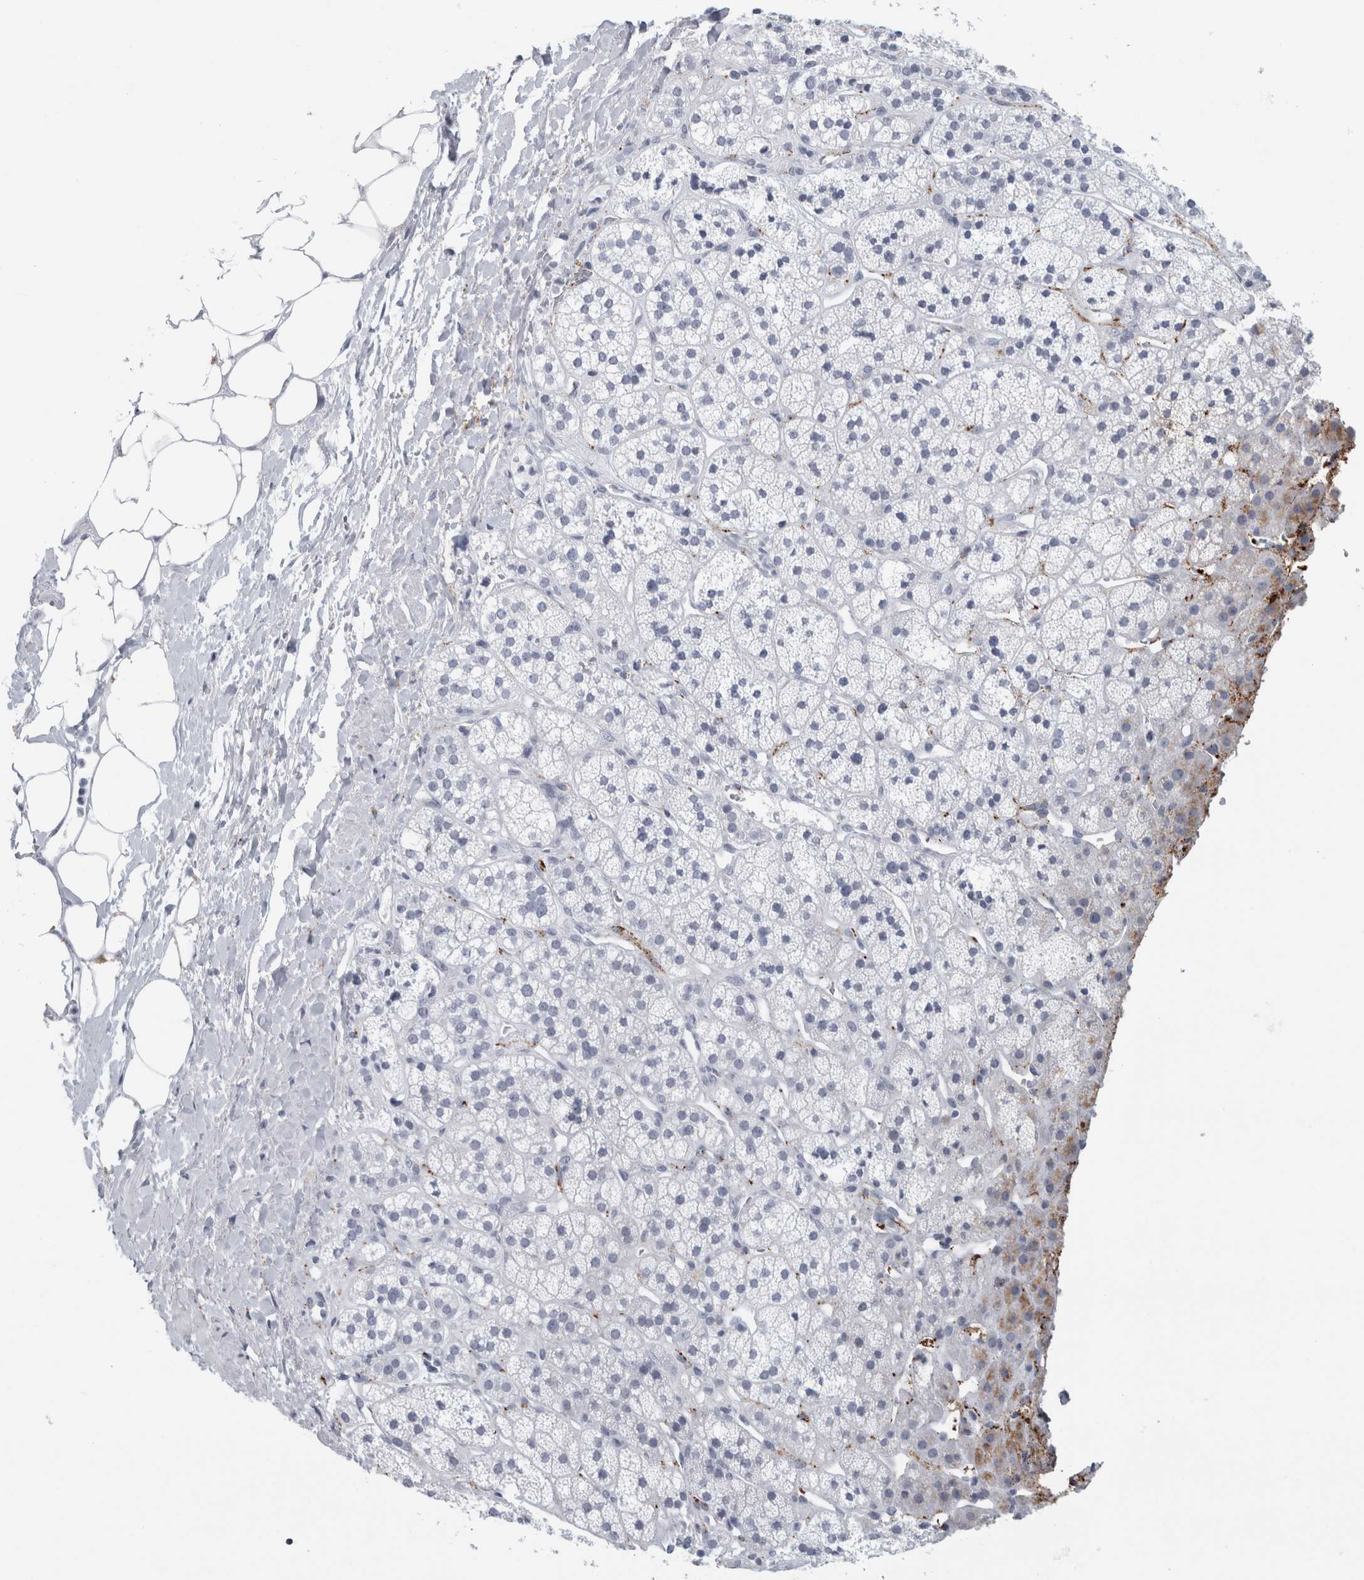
{"staining": {"intensity": "negative", "quantity": "none", "location": "none"}, "tissue": "adrenal gland", "cell_type": "Glandular cells", "image_type": "normal", "snomed": [{"axis": "morphology", "description": "Normal tissue, NOS"}, {"axis": "topography", "description": "Adrenal gland"}], "caption": "There is no significant staining in glandular cells of adrenal gland. Brightfield microscopy of immunohistochemistry (IHC) stained with DAB (brown) and hematoxylin (blue), captured at high magnification.", "gene": "CPE", "patient": {"sex": "male", "age": 56}}